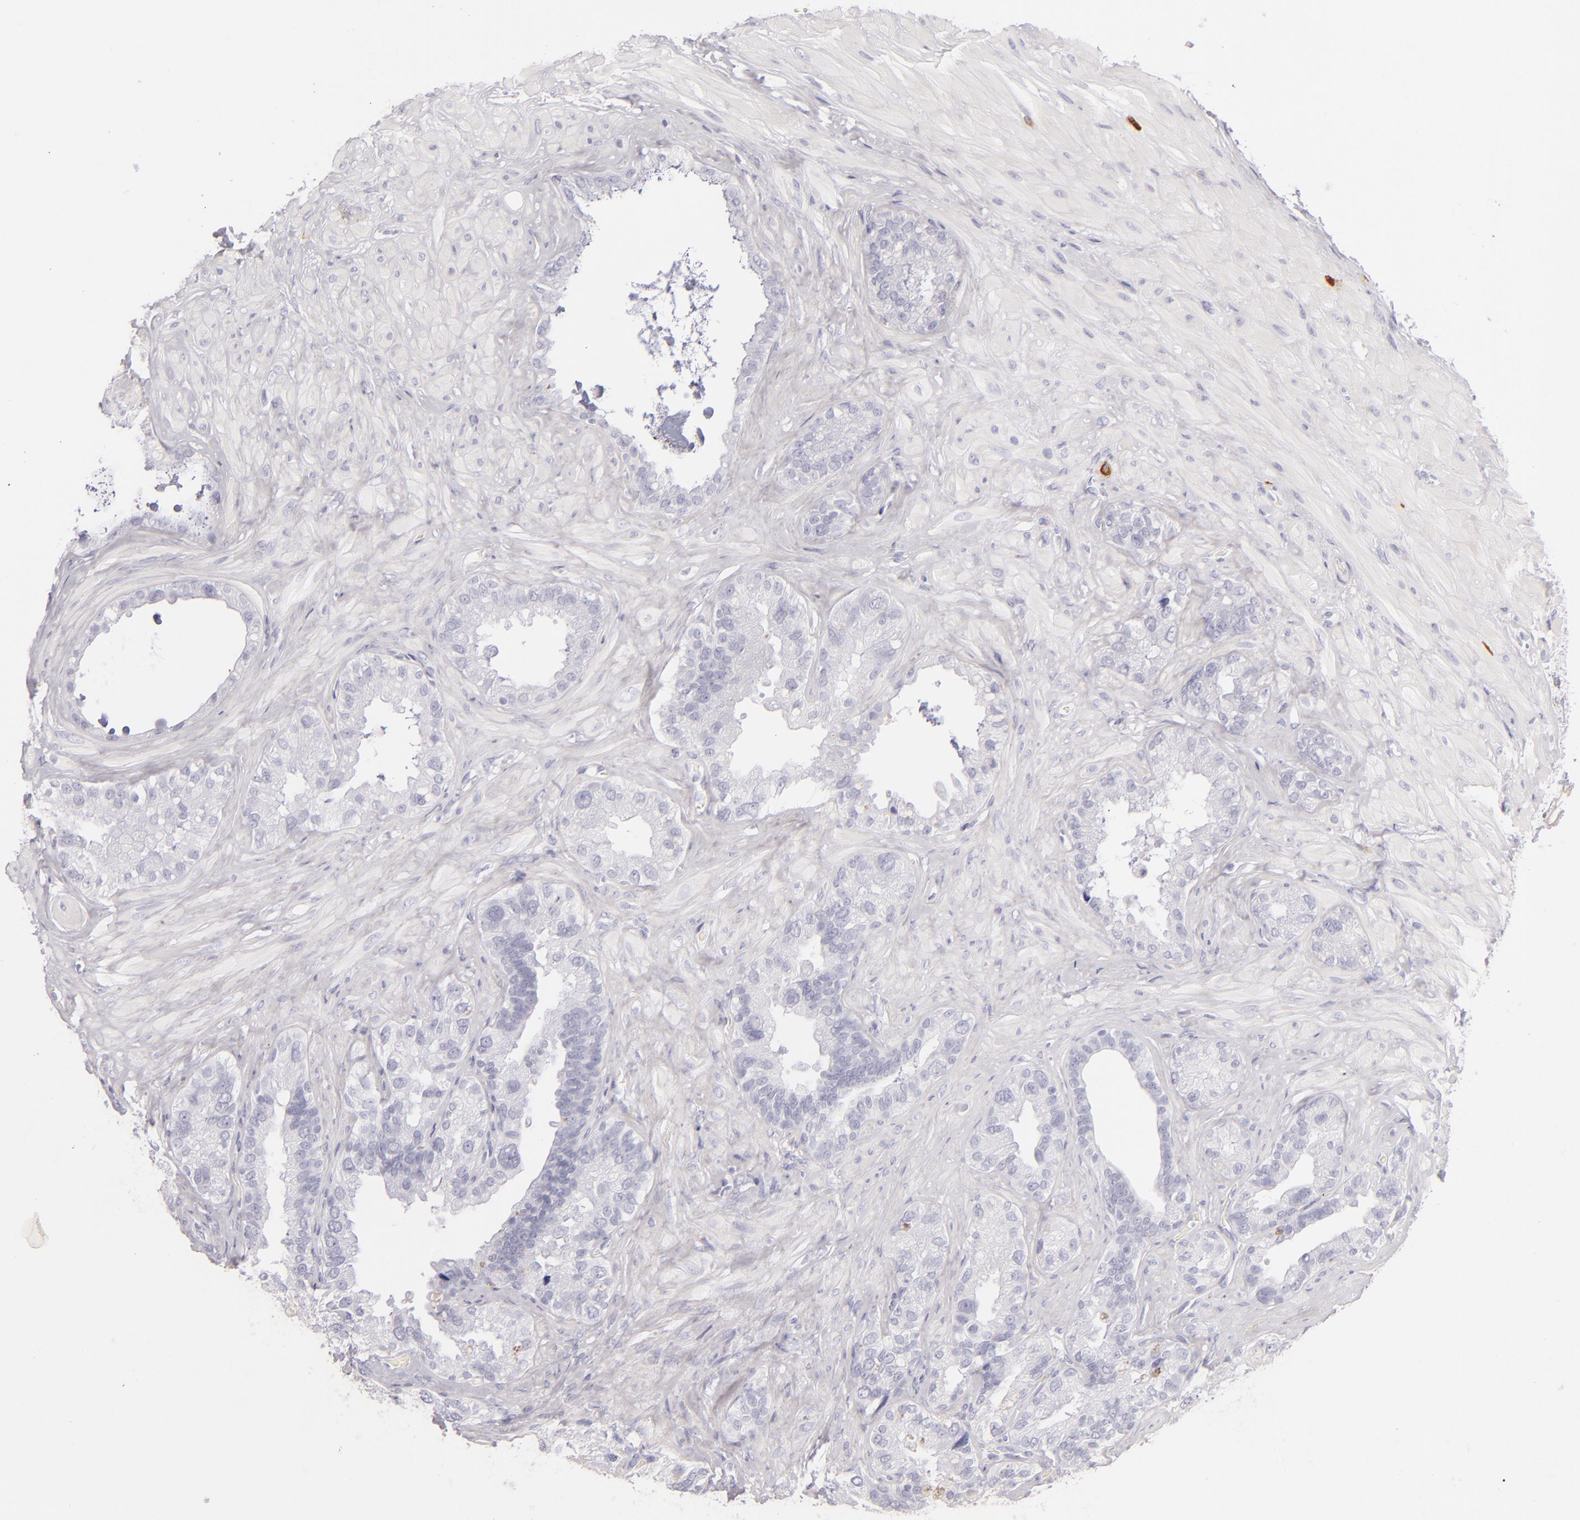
{"staining": {"intensity": "negative", "quantity": "none", "location": "none"}, "tissue": "seminal vesicle", "cell_type": "Glandular cells", "image_type": "normal", "snomed": [{"axis": "morphology", "description": "Normal tissue, NOS"}, {"axis": "topography", "description": "Seminal veicle"}], "caption": "Glandular cells show no significant staining in benign seminal vesicle. (DAB immunohistochemistry visualized using brightfield microscopy, high magnification).", "gene": "TPSD1", "patient": {"sex": "male", "age": 63}}